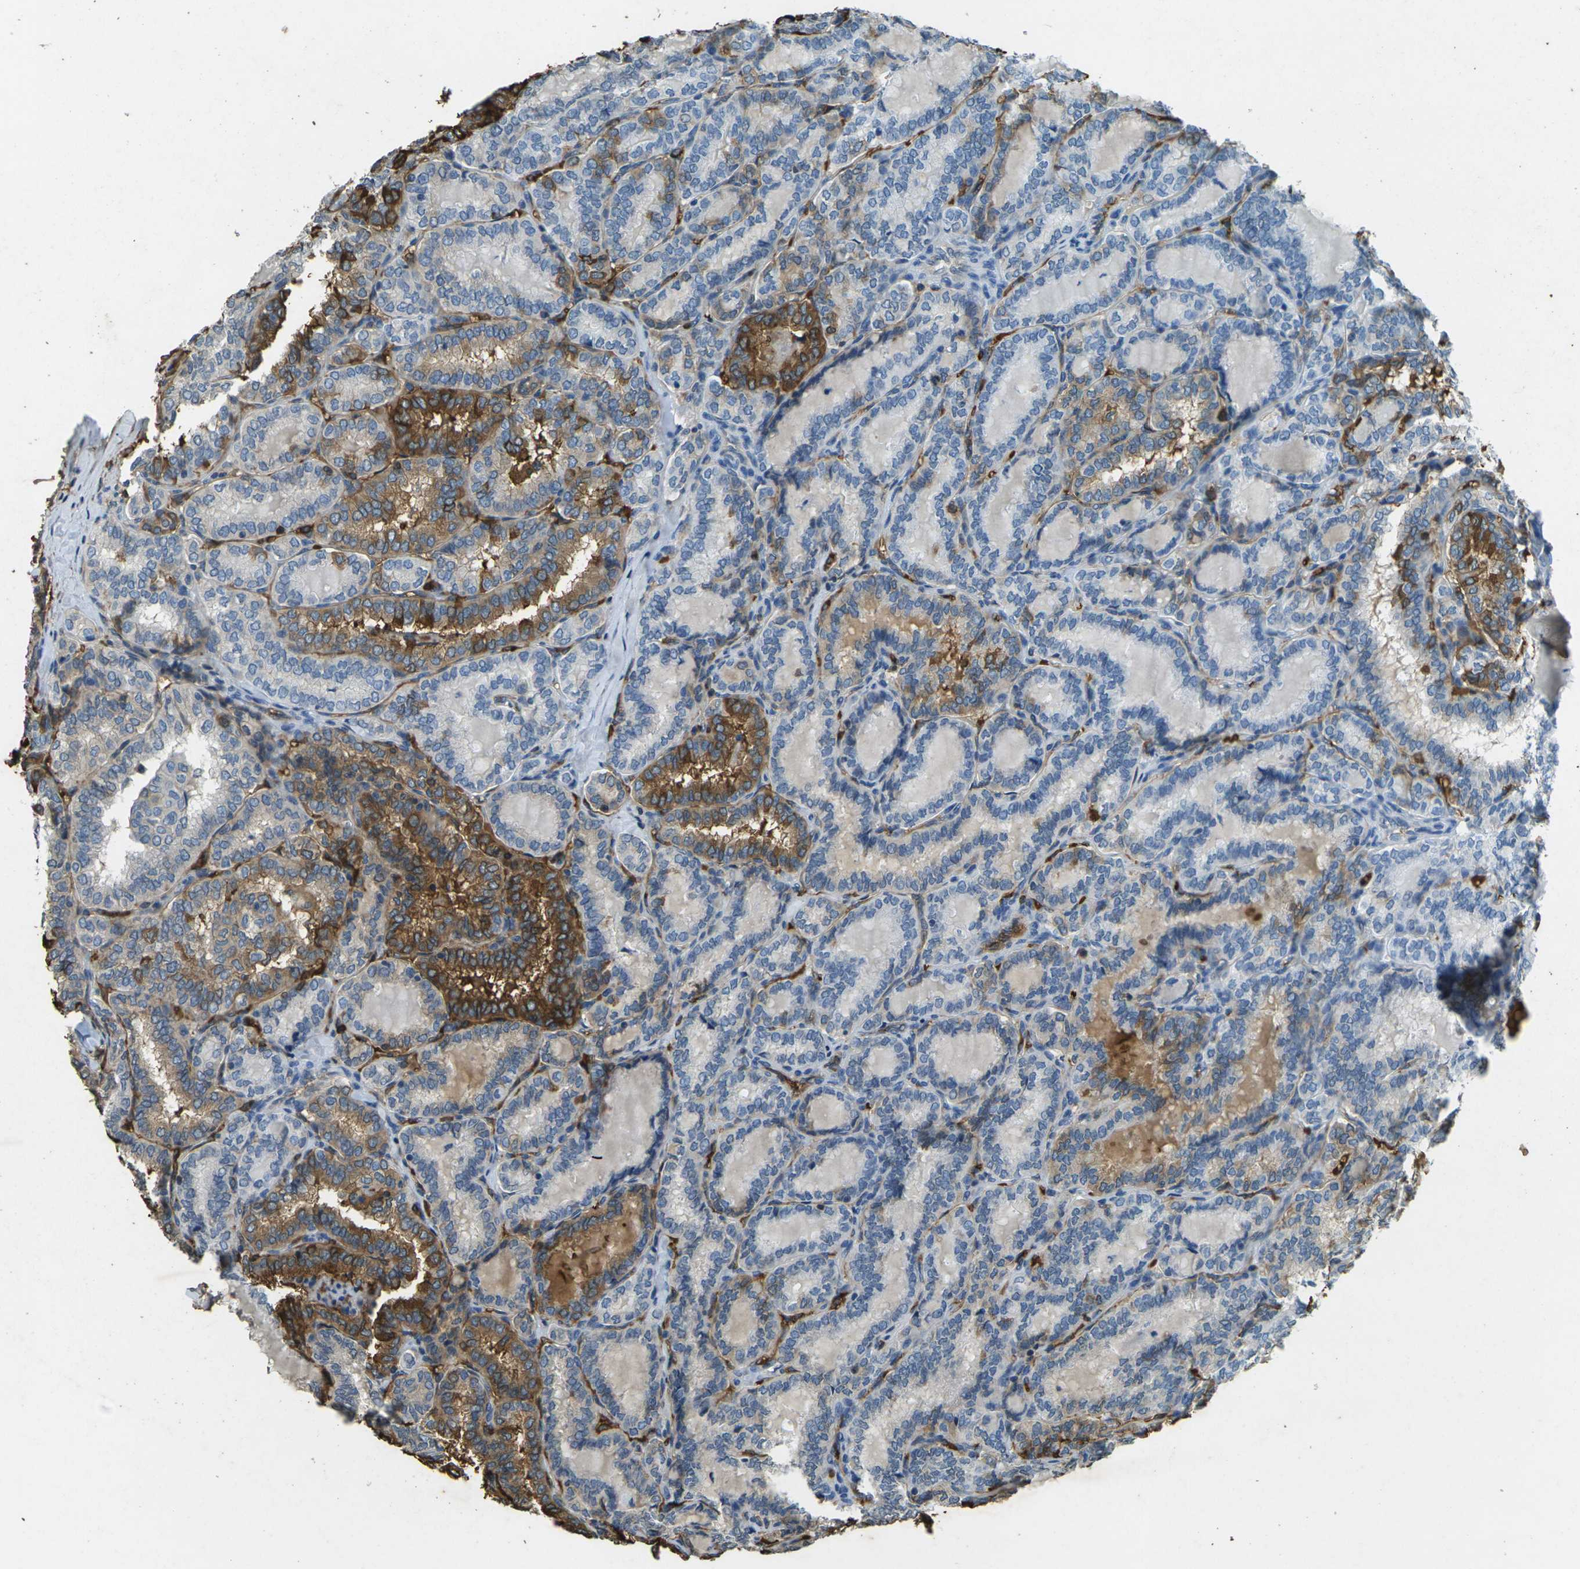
{"staining": {"intensity": "strong", "quantity": "<25%", "location": "cytoplasmic/membranous"}, "tissue": "thyroid cancer", "cell_type": "Tumor cells", "image_type": "cancer", "snomed": [{"axis": "morphology", "description": "Normal tissue, NOS"}, {"axis": "morphology", "description": "Papillary adenocarcinoma, NOS"}, {"axis": "topography", "description": "Thyroid gland"}], "caption": "Immunohistochemical staining of thyroid papillary adenocarcinoma shows medium levels of strong cytoplasmic/membranous staining in approximately <25% of tumor cells. Immunohistochemistry (ihc) stains the protein of interest in brown and the nuclei are stained blue.", "gene": "HBB", "patient": {"sex": "female", "age": 30}}